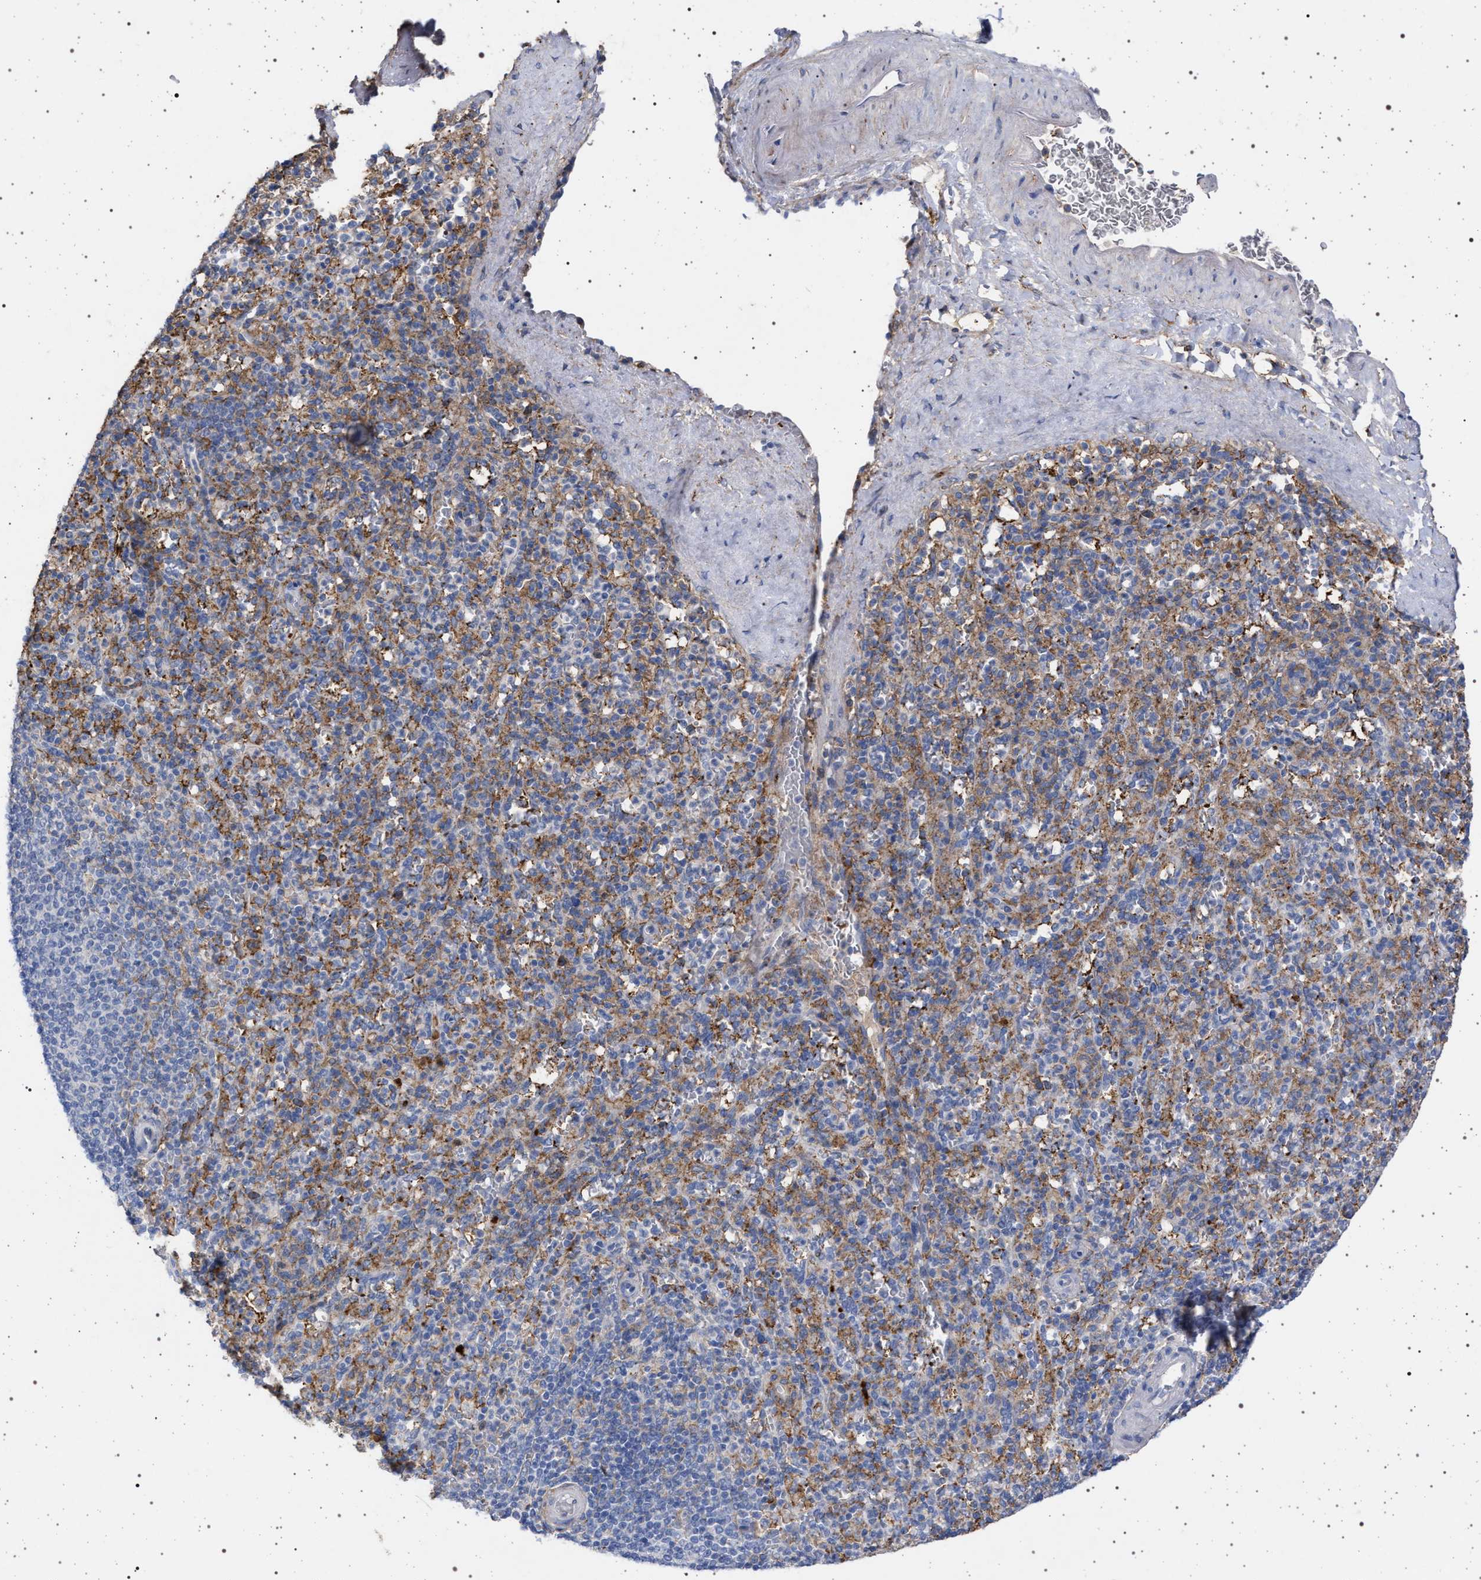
{"staining": {"intensity": "moderate", "quantity": "<25%", "location": "cytoplasmic/membranous"}, "tissue": "spleen", "cell_type": "Cells in red pulp", "image_type": "normal", "snomed": [{"axis": "morphology", "description": "Normal tissue, NOS"}, {"axis": "topography", "description": "Spleen"}], "caption": "The histopathology image reveals immunohistochemical staining of unremarkable spleen. There is moderate cytoplasmic/membranous positivity is identified in about <25% of cells in red pulp.", "gene": "PLG", "patient": {"sex": "male", "age": 36}}